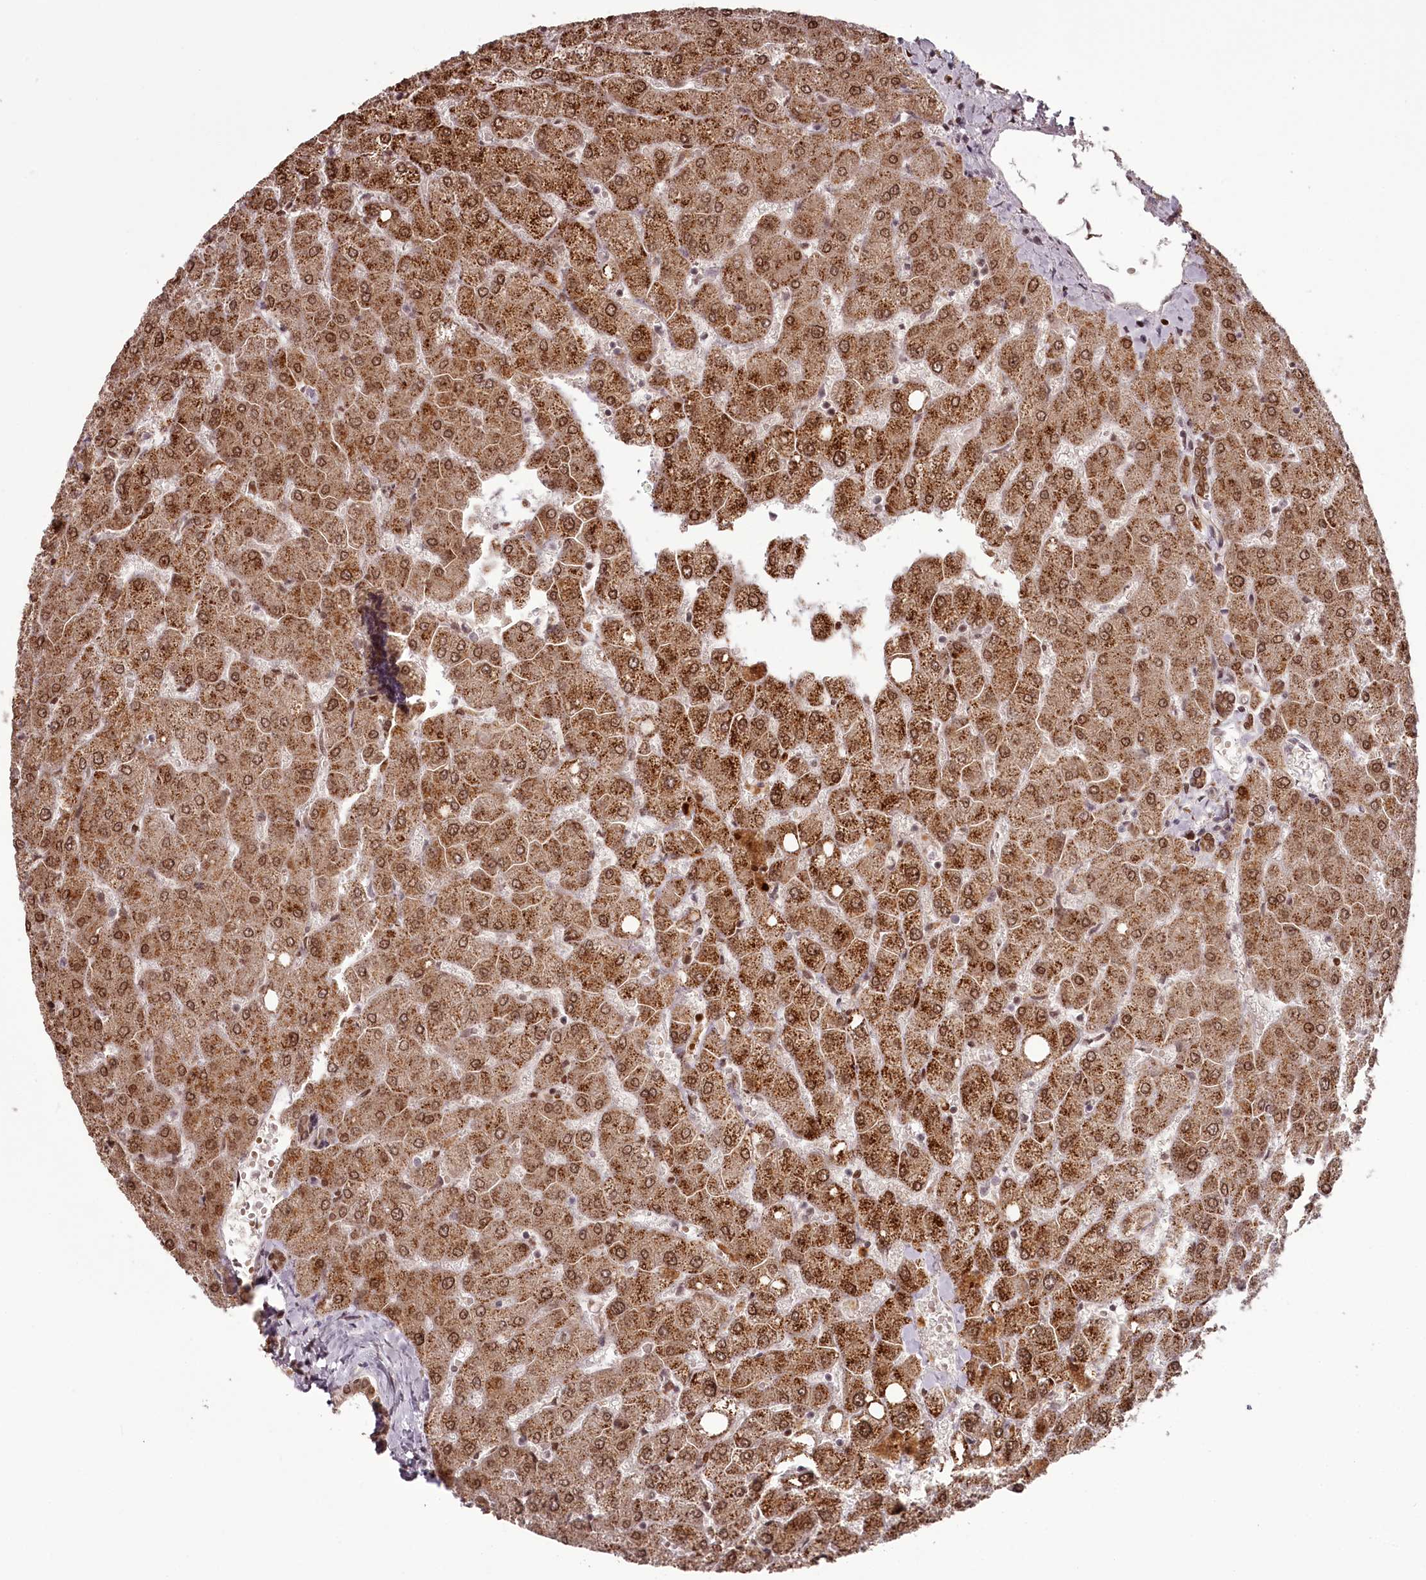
{"staining": {"intensity": "moderate", "quantity": ">75%", "location": "cytoplasmic/membranous,nuclear"}, "tissue": "liver", "cell_type": "Cholangiocytes", "image_type": "normal", "snomed": [{"axis": "morphology", "description": "Normal tissue, NOS"}, {"axis": "topography", "description": "Liver"}], "caption": "This is an image of immunohistochemistry (IHC) staining of unremarkable liver, which shows moderate staining in the cytoplasmic/membranous,nuclear of cholangiocytes.", "gene": "THYN1", "patient": {"sex": "female", "age": 54}}